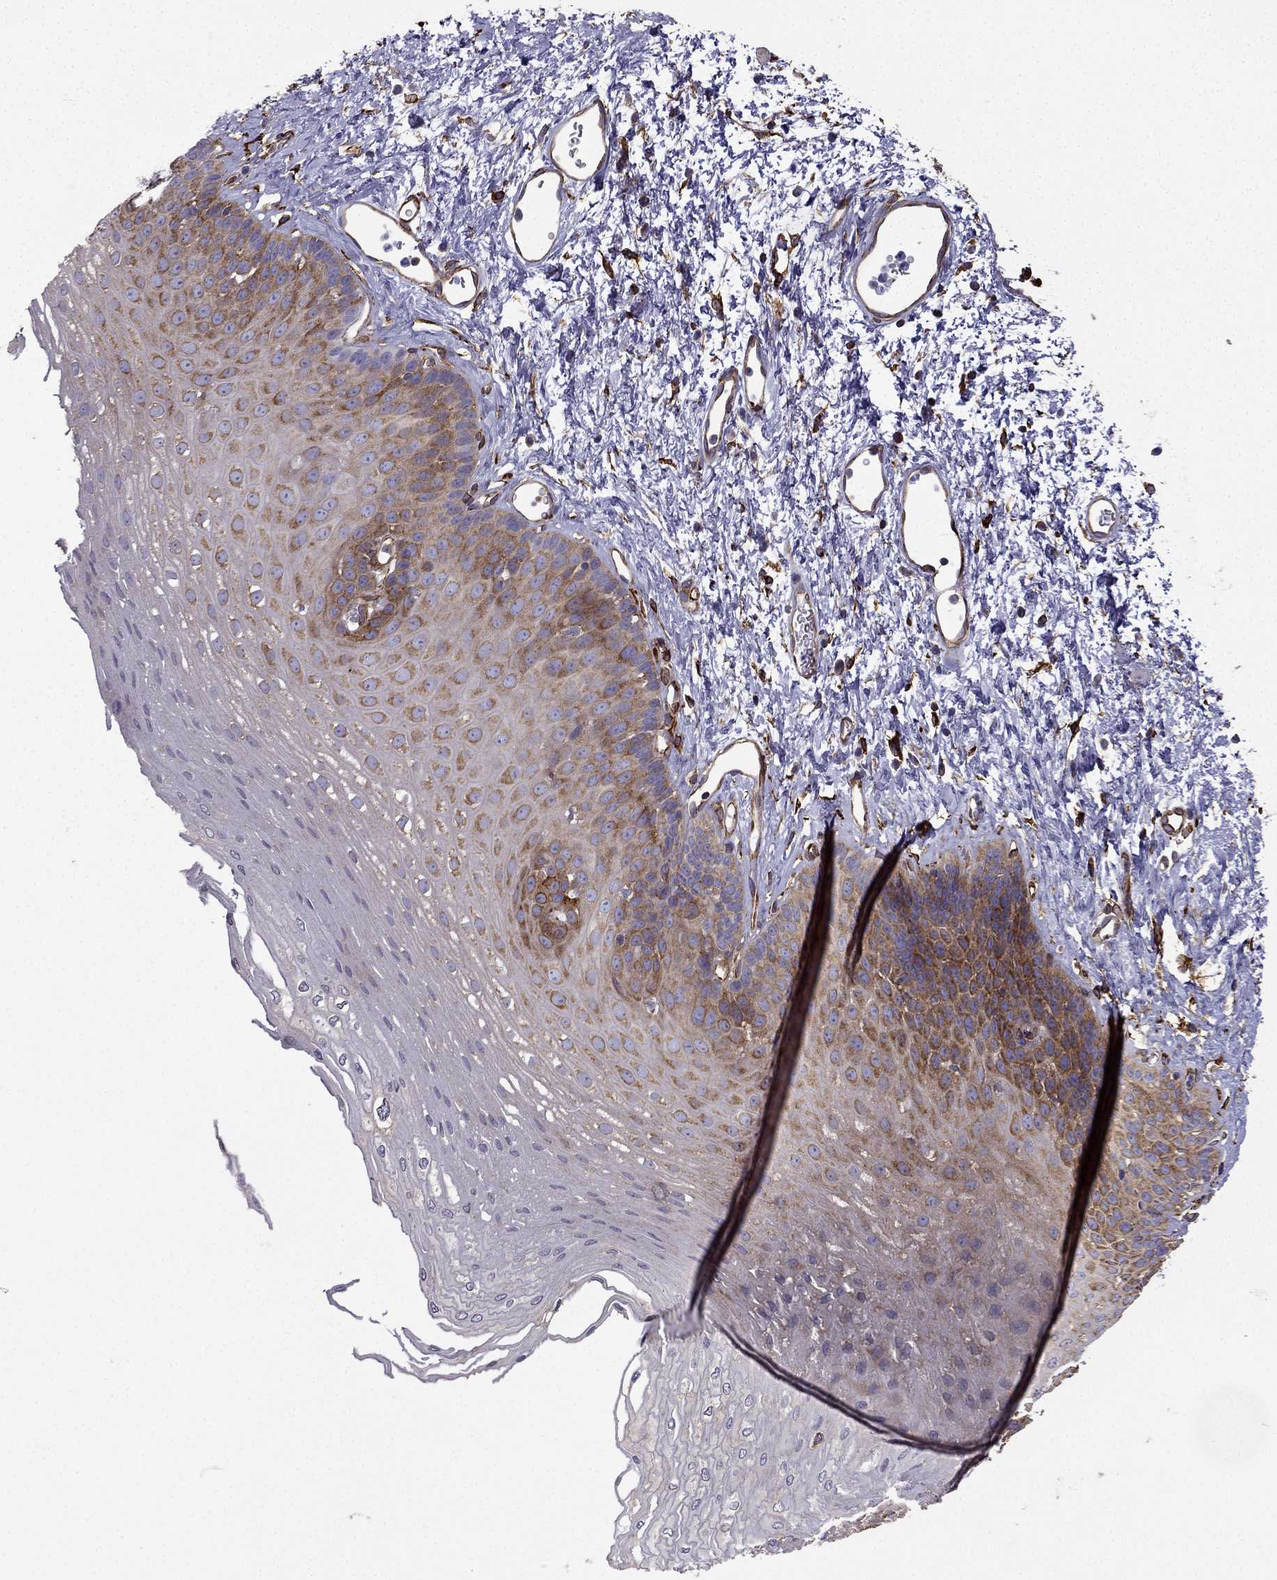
{"staining": {"intensity": "moderate", "quantity": "25%-75%", "location": "cytoplasmic/membranous"}, "tissue": "esophagus", "cell_type": "Squamous epithelial cells", "image_type": "normal", "snomed": [{"axis": "morphology", "description": "Normal tissue, NOS"}, {"axis": "topography", "description": "Esophagus"}], "caption": "This is an image of IHC staining of benign esophagus, which shows moderate expression in the cytoplasmic/membranous of squamous epithelial cells.", "gene": "MAP4", "patient": {"sex": "female", "age": 62}}